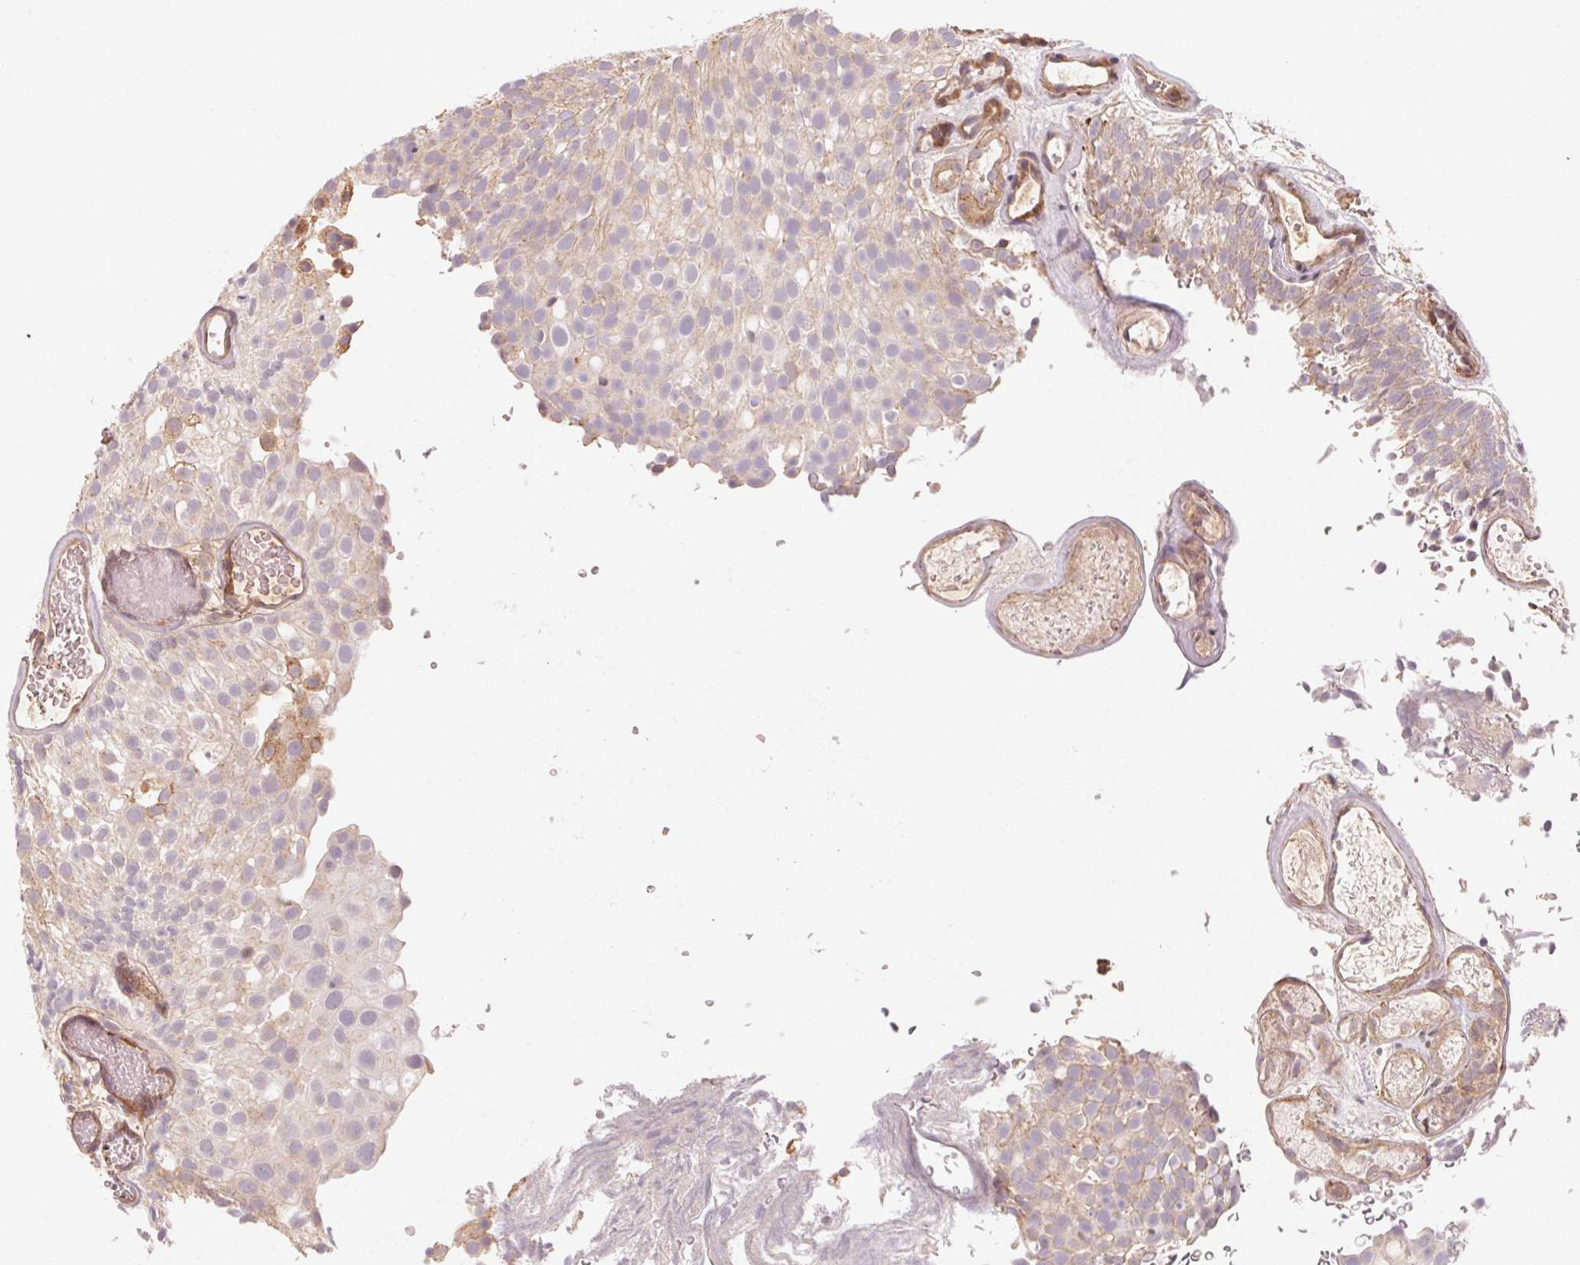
{"staining": {"intensity": "weak", "quantity": "<25%", "location": "cytoplasmic/membranous"}, "tissue": "urothelial cancer", "cell_type": "Tumor cells", "image_type": "cancer", "snomed": [{"axis": "morphology", "description": "Urothelial carcinoma, Low grade"}, {"axis": "topography", "description": "Urinary bladder"}], "caption": "The micrograph displays no significant expression in tumor cells of urothelial cancer. (Stains: DAB (3,3'-diaminobenzidine) immunohistochemistry with hematoxylin counter stain, Microscopy: brightfield microscopy at high magnification).", "gene": "CCDC112", "patient": {"sex": "male", "age": 78}}